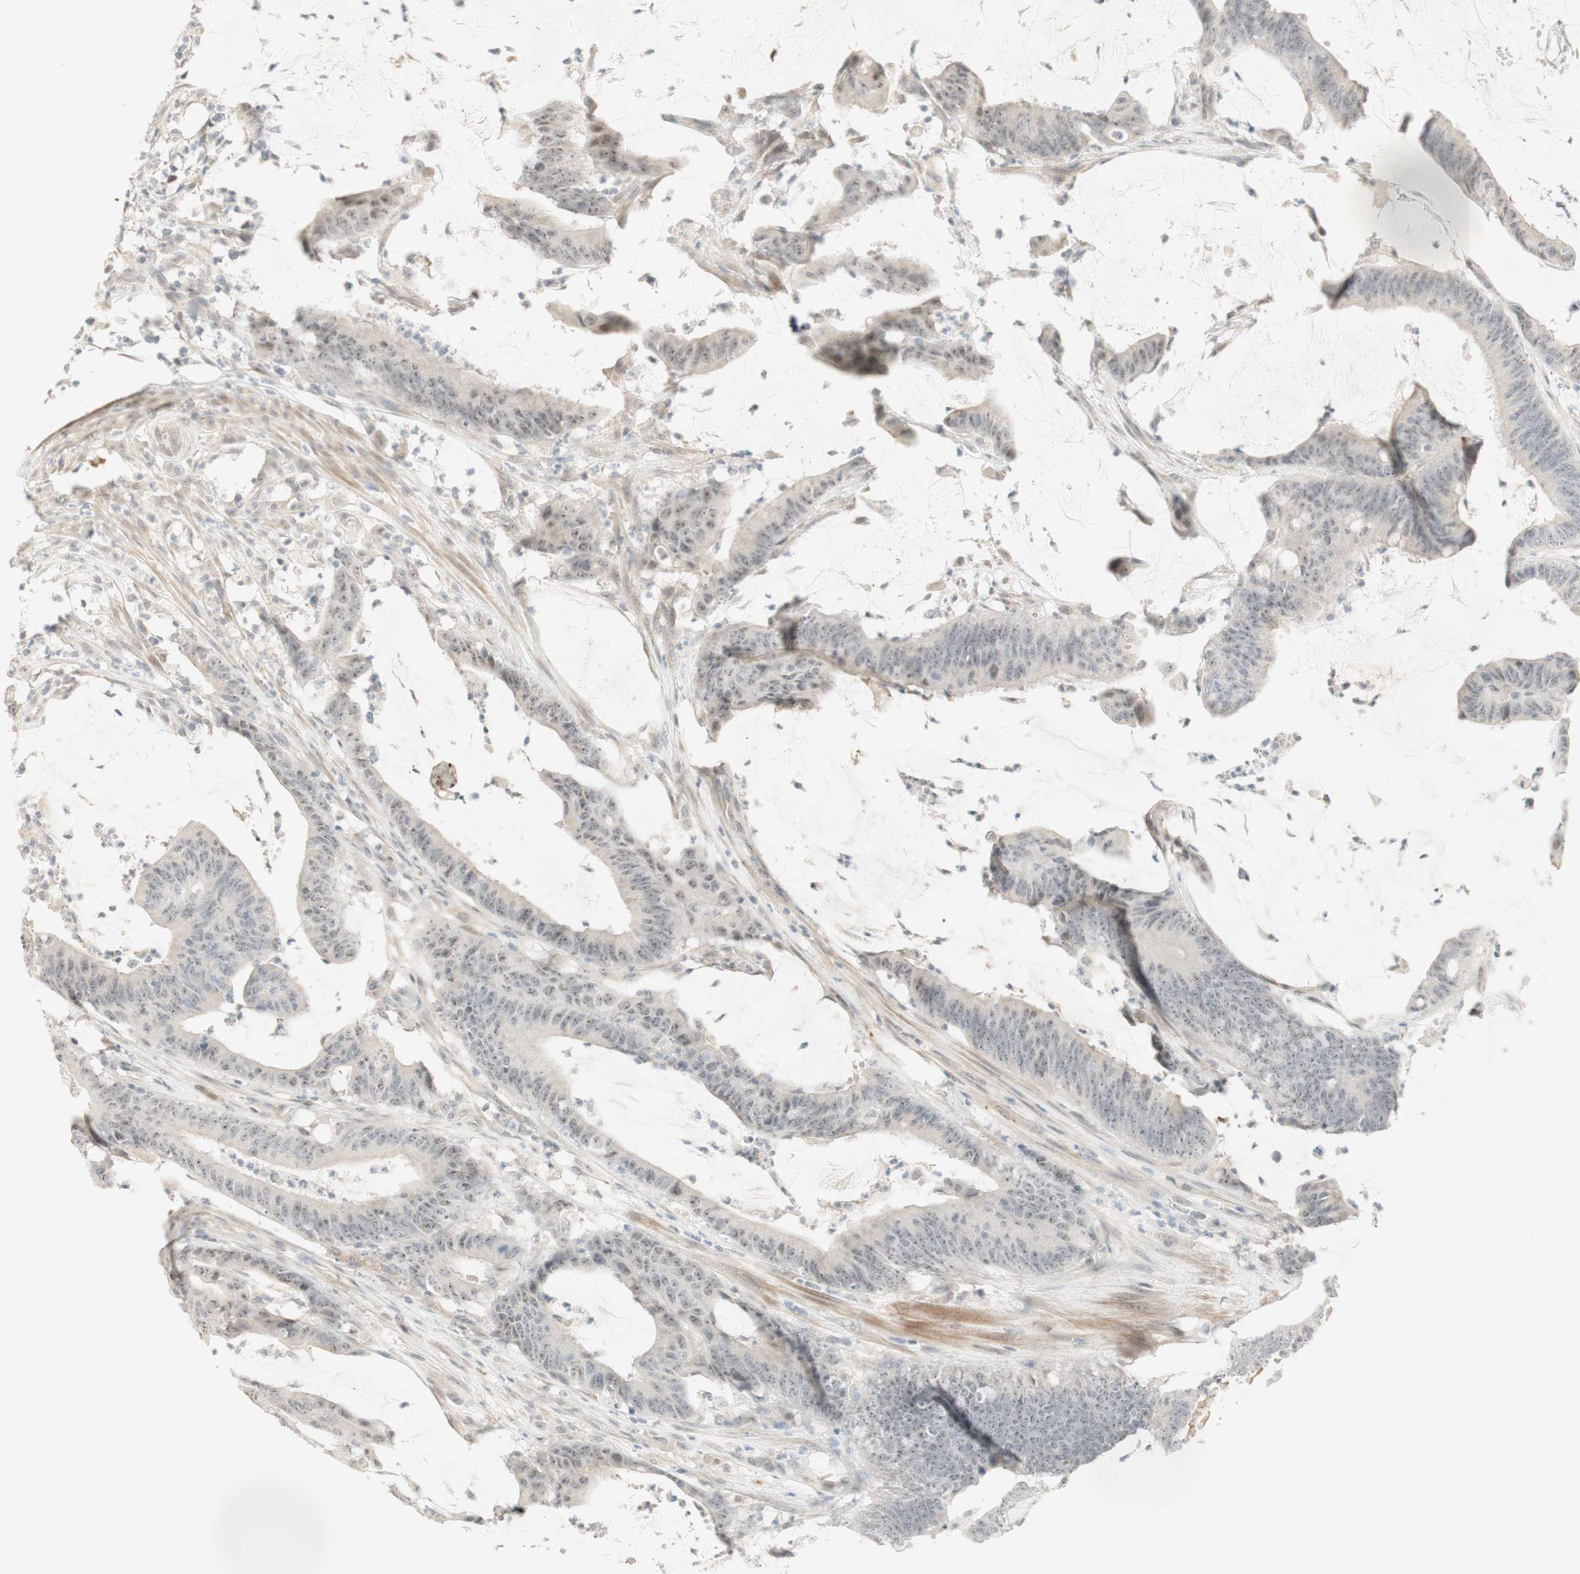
{"staining": {"intensity": "weak", "quantity": ">75%", "location": "cytoplasmic/membranous,nuclear"}, "tissue": "colorectal cancer", "cell_type": "Tumor cells", "image_type": "cancer", "snomed": [{"axis": "morphology", "description": "Adenocarcinoma, NOS"}, {"axis": "topography", "description": "Rectum"}], "caption": "High-power microscopy captured an immunohistochemistry (IHC) photomicrograph of colorectal cancer (adenocarcinoma), revealing weak cytoplasmic/membranous and nuclear staining in approximately >75% of tumor cells. The staining was performed using DAB (3,3'-diaminobenzidine), with brown indicating positive protein expression. Nuclei are stained blue with hematoxylin.", "gene": "PLCD4", "patient": {"sex": "female", "age": 66}}